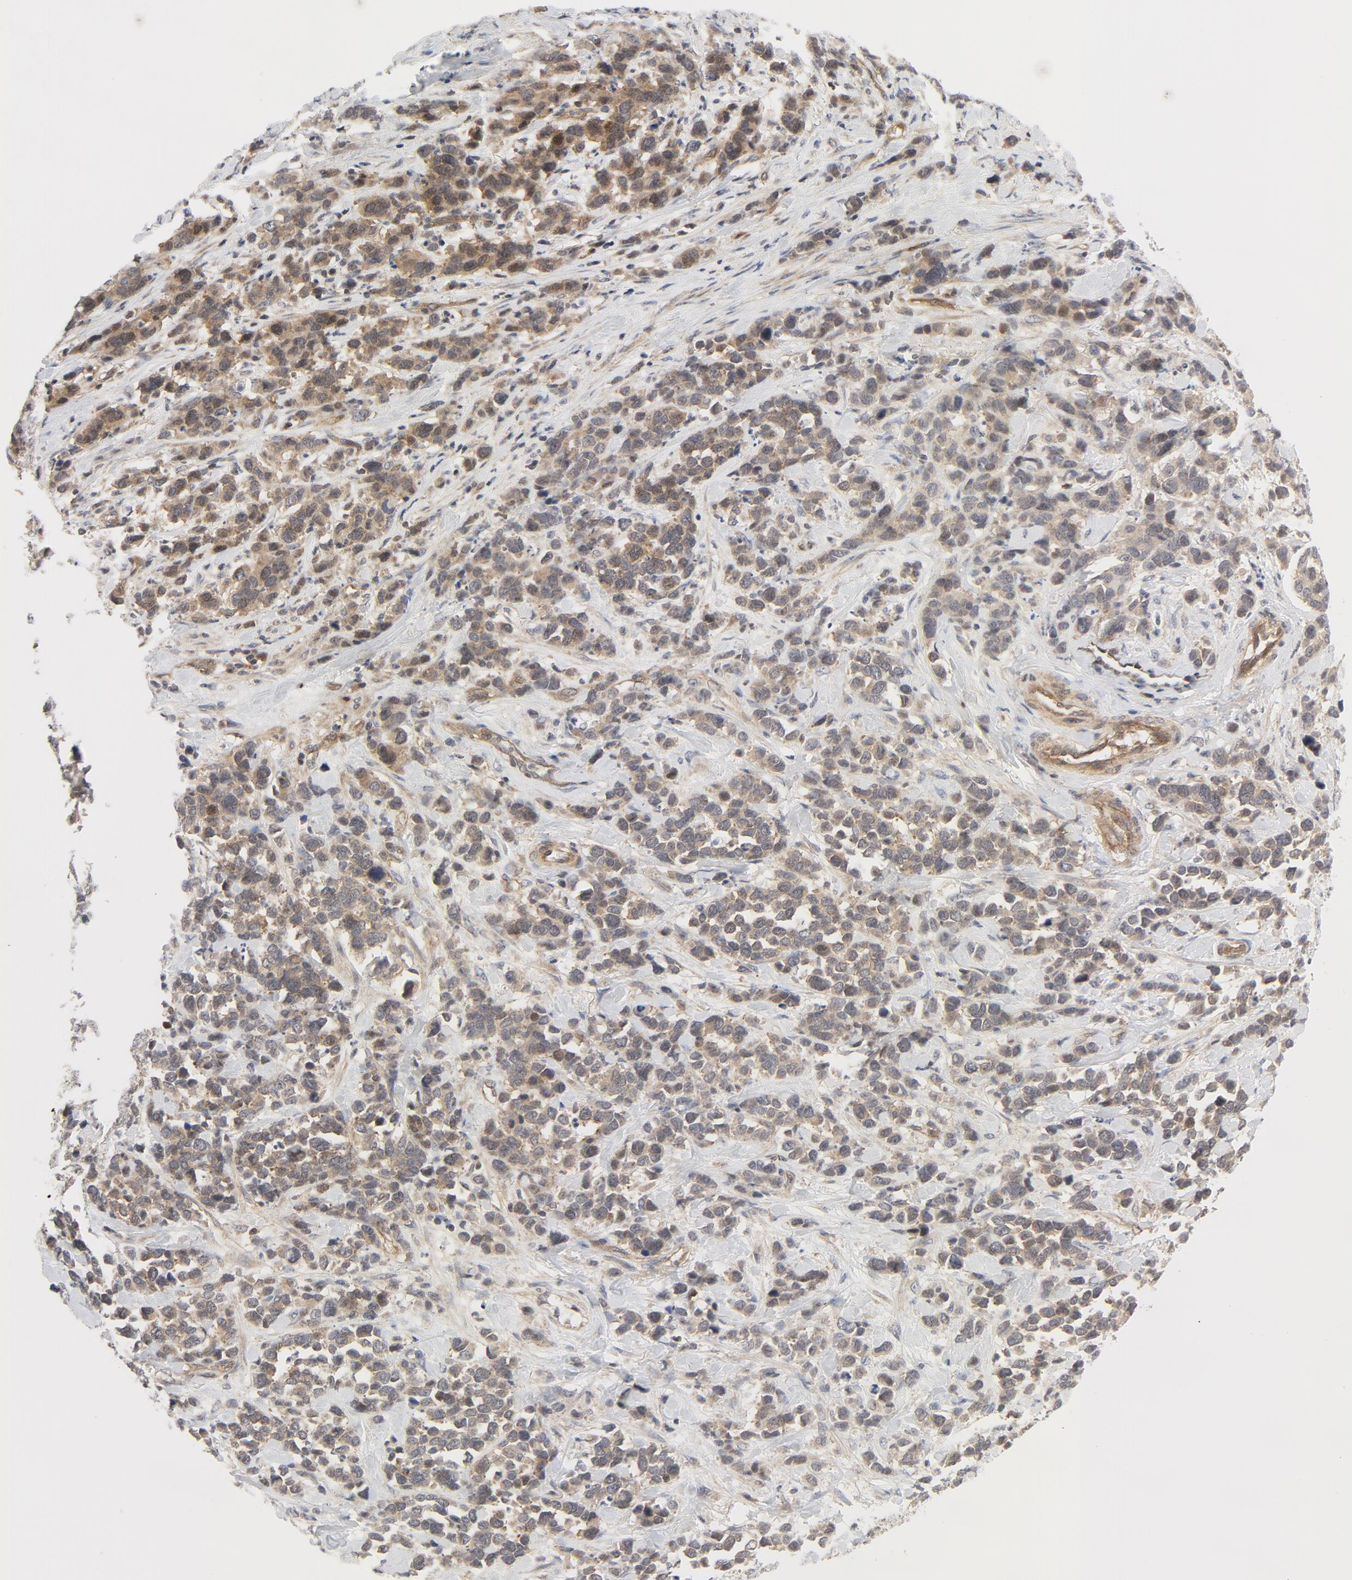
{"staining": {"intensity": "weak", "quantity": ">75%", "location": "cytoplasmic/membranous"}, "tissue": "stomach cancer", "cell_type": "Tumor cells", "image_type": "cancer", "snomed": [{"axis": "morphology", "description": "Adenocarcinoma, NOS"}, {"axis": "topography", "description": "Stomach, upper"}], "caption": "This histopathology image displays stomach cancer stained with immunohistochemistry to label a protein in brown. The cytoplasmic/membranous of tumor cells show weak positivity for the protein. Nuclei are counter-stained blue.", "gene": "MAP2K7", "patient": {"sex": "male", "age": 71}}